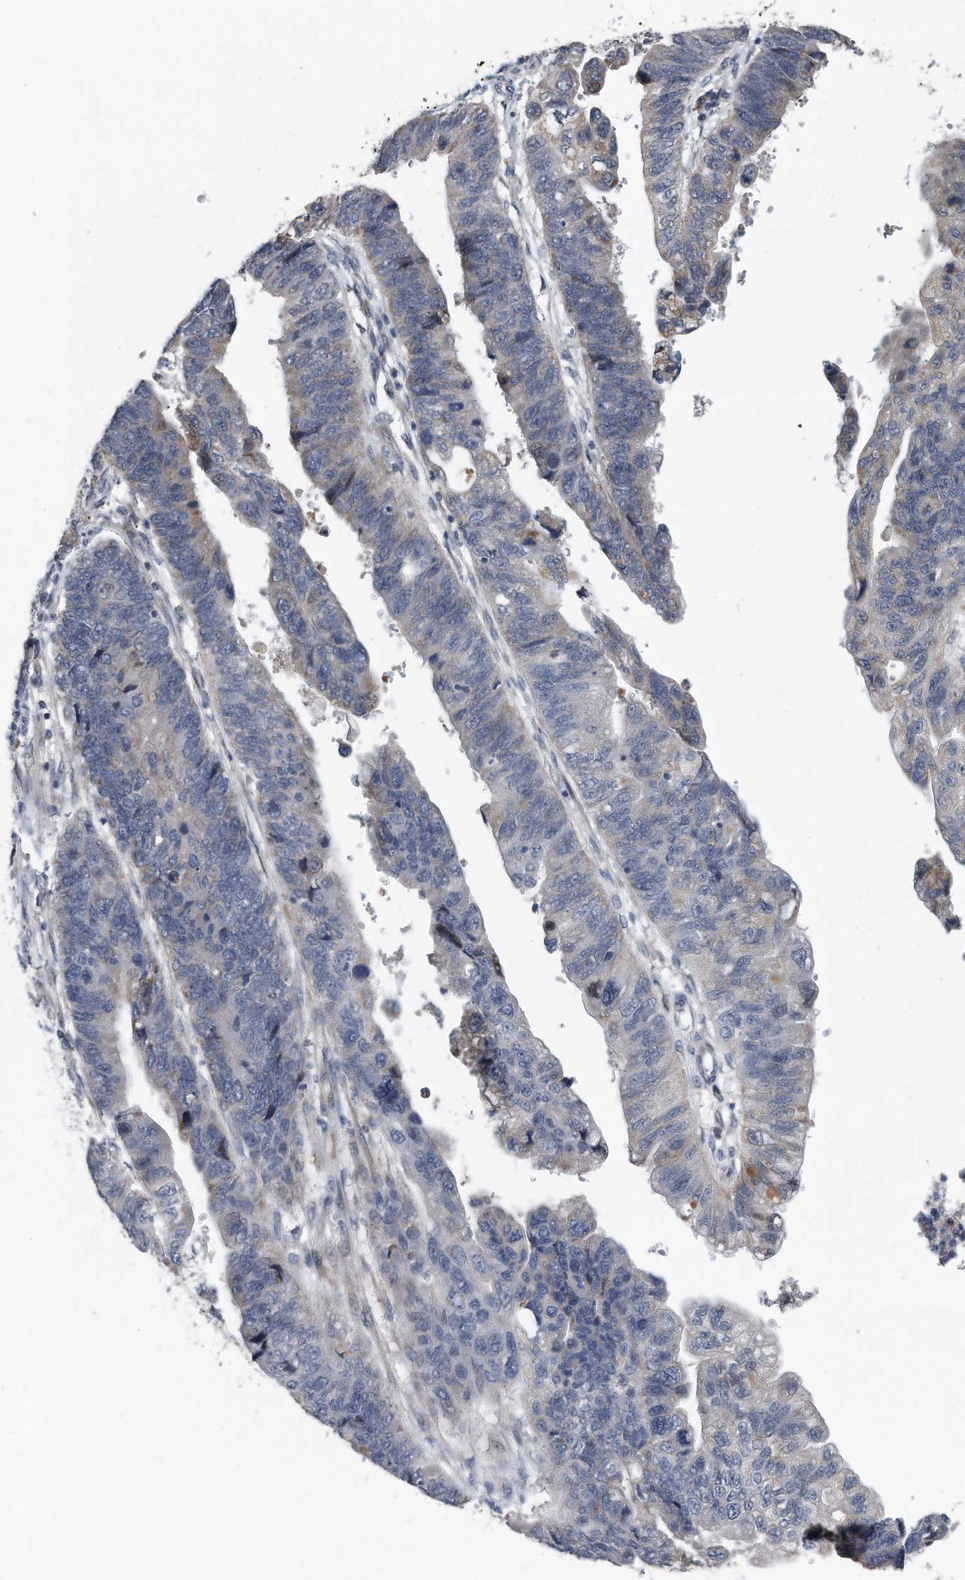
{"staining": {"intensity": "weak", "quantity": "<25%", "location": "cytoplasmic/membranous"}, "tissue": "stomach cancer", "cell_type": "Tumor cells", "image_type": "cancer", "snomed": [{"axis": "morphology", "description": "Adenocarcinoma, NOS"}, {"axis": "topography", "description": "Stomach"}], "caption": "Immunohistochemistry image of human stomach cancer (adenocarcinoma) stained for a protein (brown), which displays no expression in tumor cells.", "gene": "DST", "patient": {"sex": "male", "age": 59}}